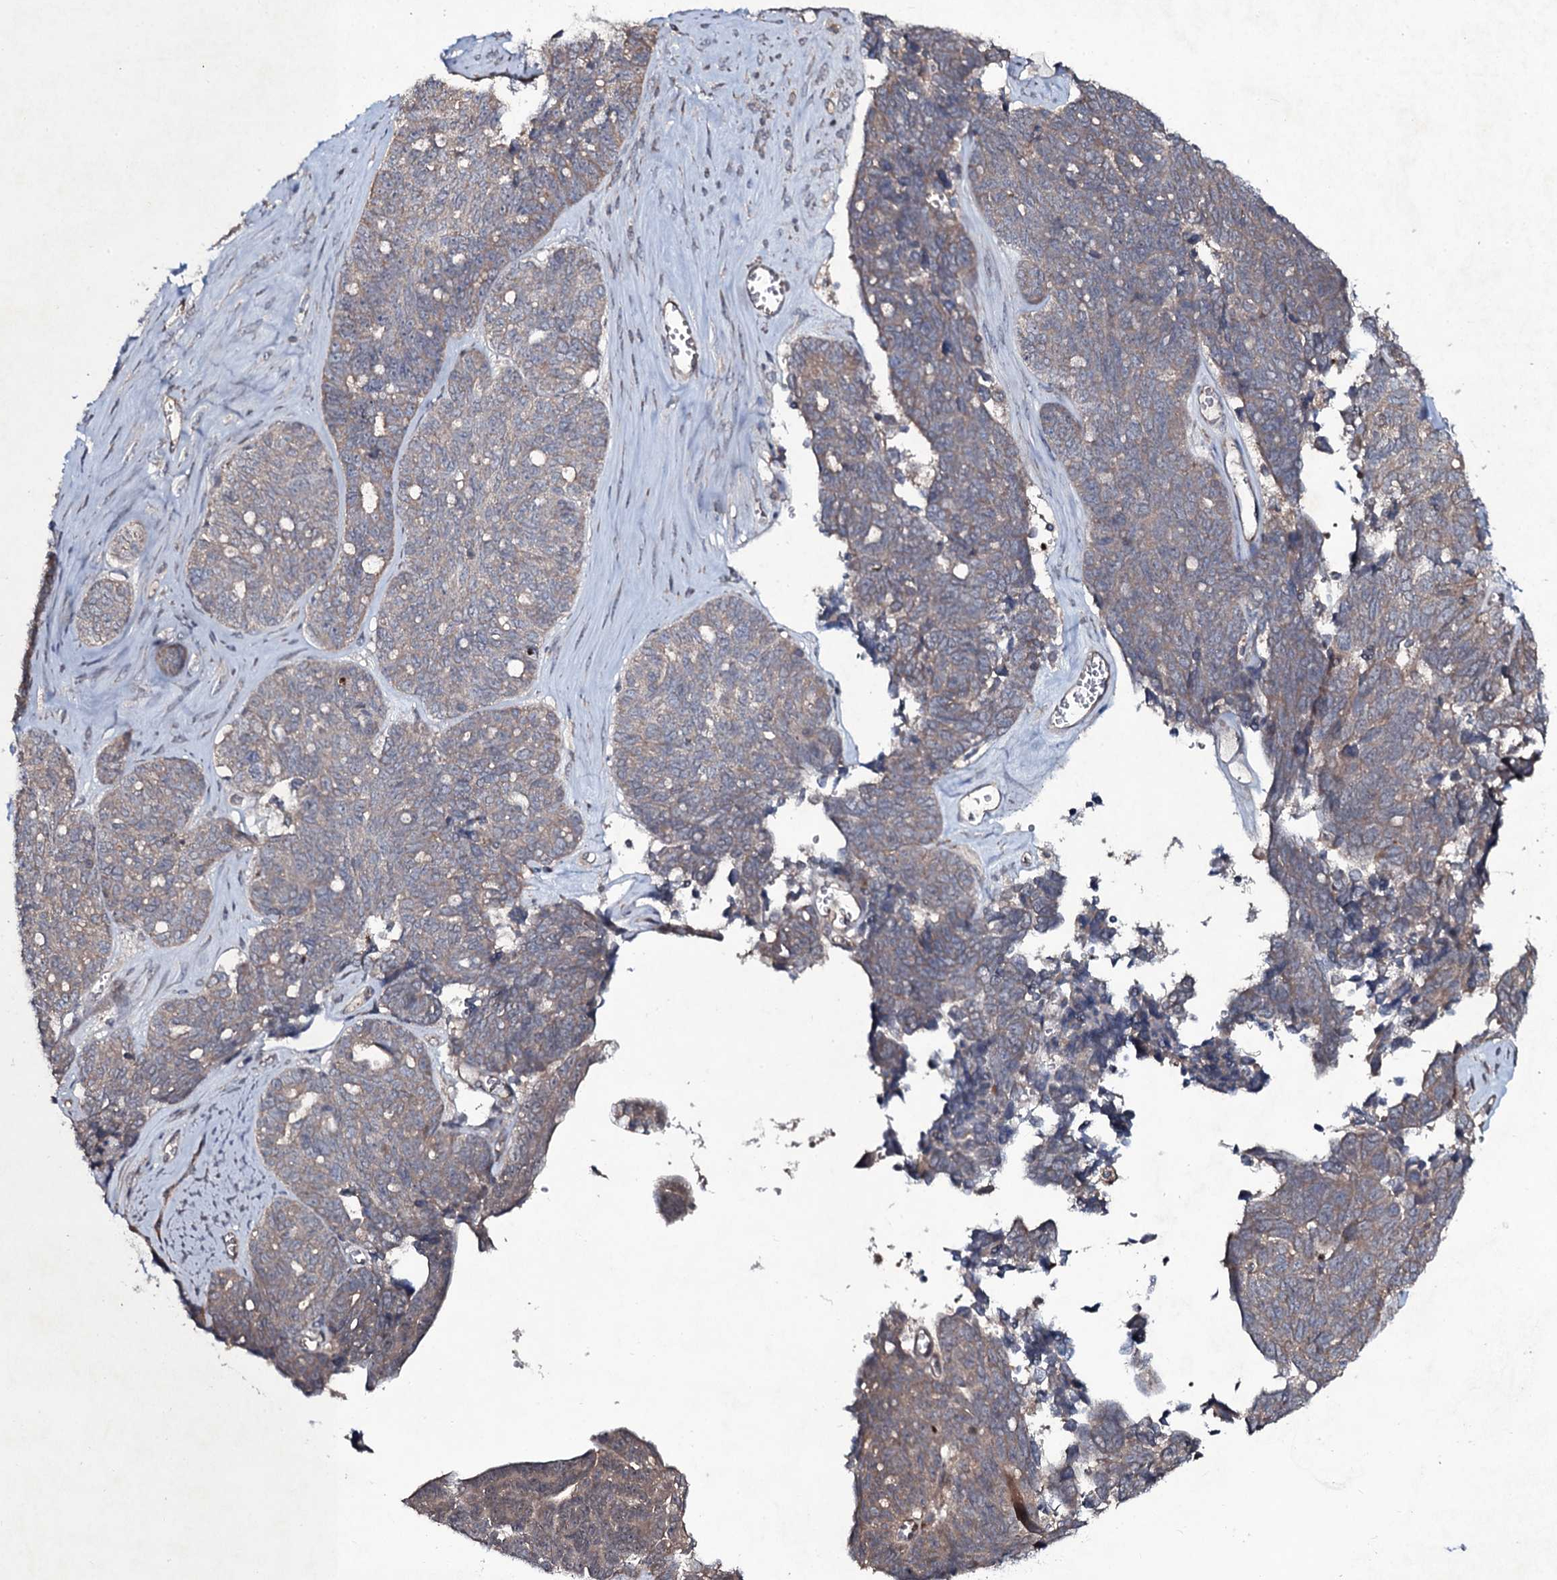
{"staining": {"intensity": "weak", "quantity": "<25%", "location": "cytoplasmic/membranous"}, "tissue": "ovarian cancer", "cell_type": "Tumor cells", "image_type": "cancer", "snomed": [{"axis": "morphology", "description": "Cystadenocarcinoma, serous, NOS"}, {"axis": "topography", "description": "Ovary"}], "caption": "Tumor cells are negative for brown protein staining in ovarian cancer (serous cystadenocarcinoma).", "gene": "SNAP23", "patient": {"sex": "female", "age": 79}}